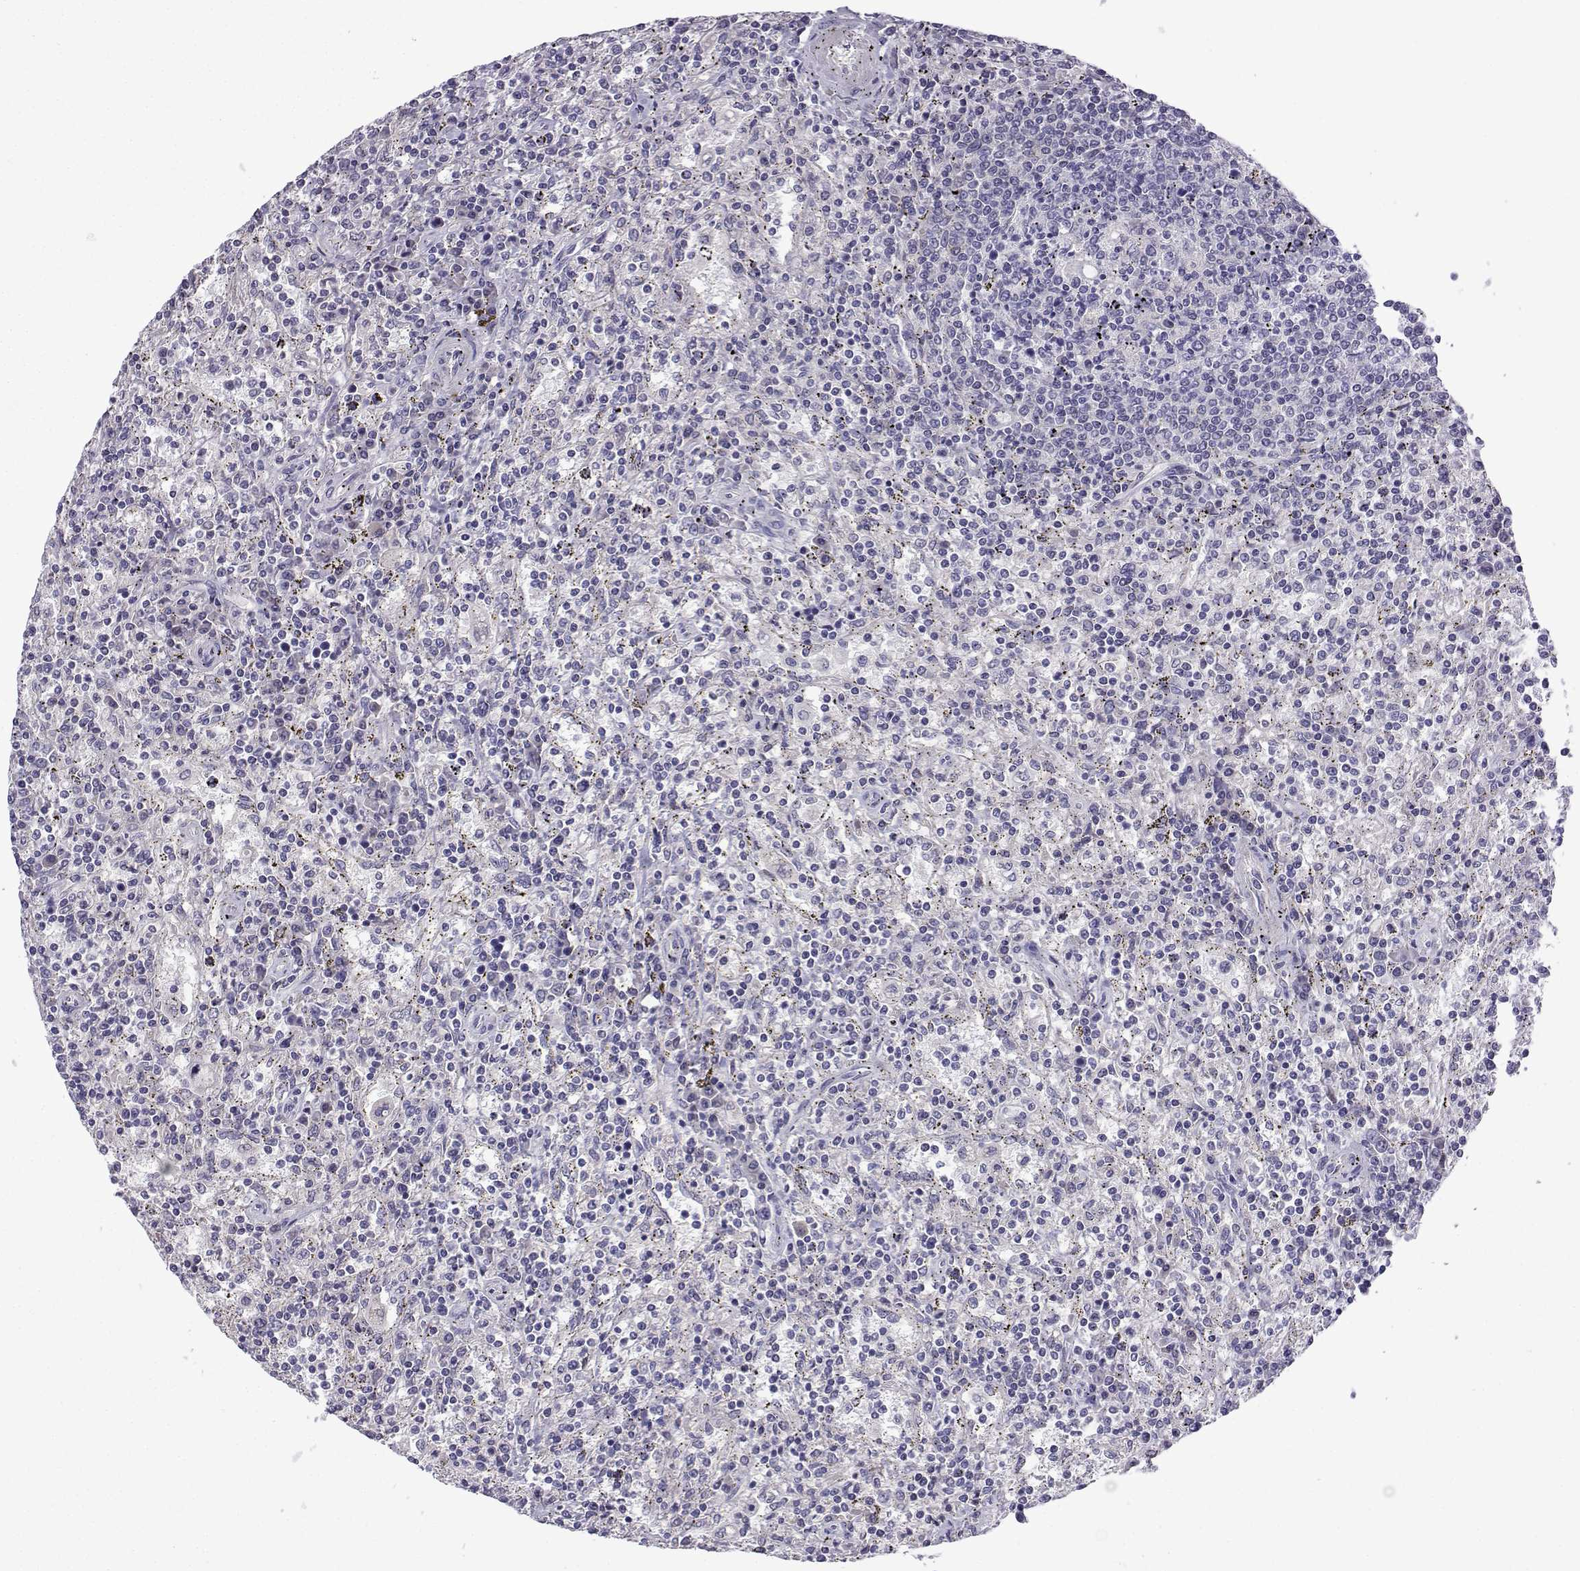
{"staining": {"intensity": "negative", "quantity": "none", "location": "none"}, "tissue": "lymphoma", "cell_type": "Tumor cells", "image_type": "cancer", "snomed": [{"axis": "morphology", "description": "Malignant lymphoma, non-Hodgkin's type, Low grade"}, {"axis": "topography", "description": "Spleen"}], "caption": "Immunohistochemical staining of human malignant lymphoma, non-Hodgkin's type (low-grade) exhibits no significant staining in tumor cells.", "gene": "SPACA7", "patient": {"sex": "male", "age": 62}}